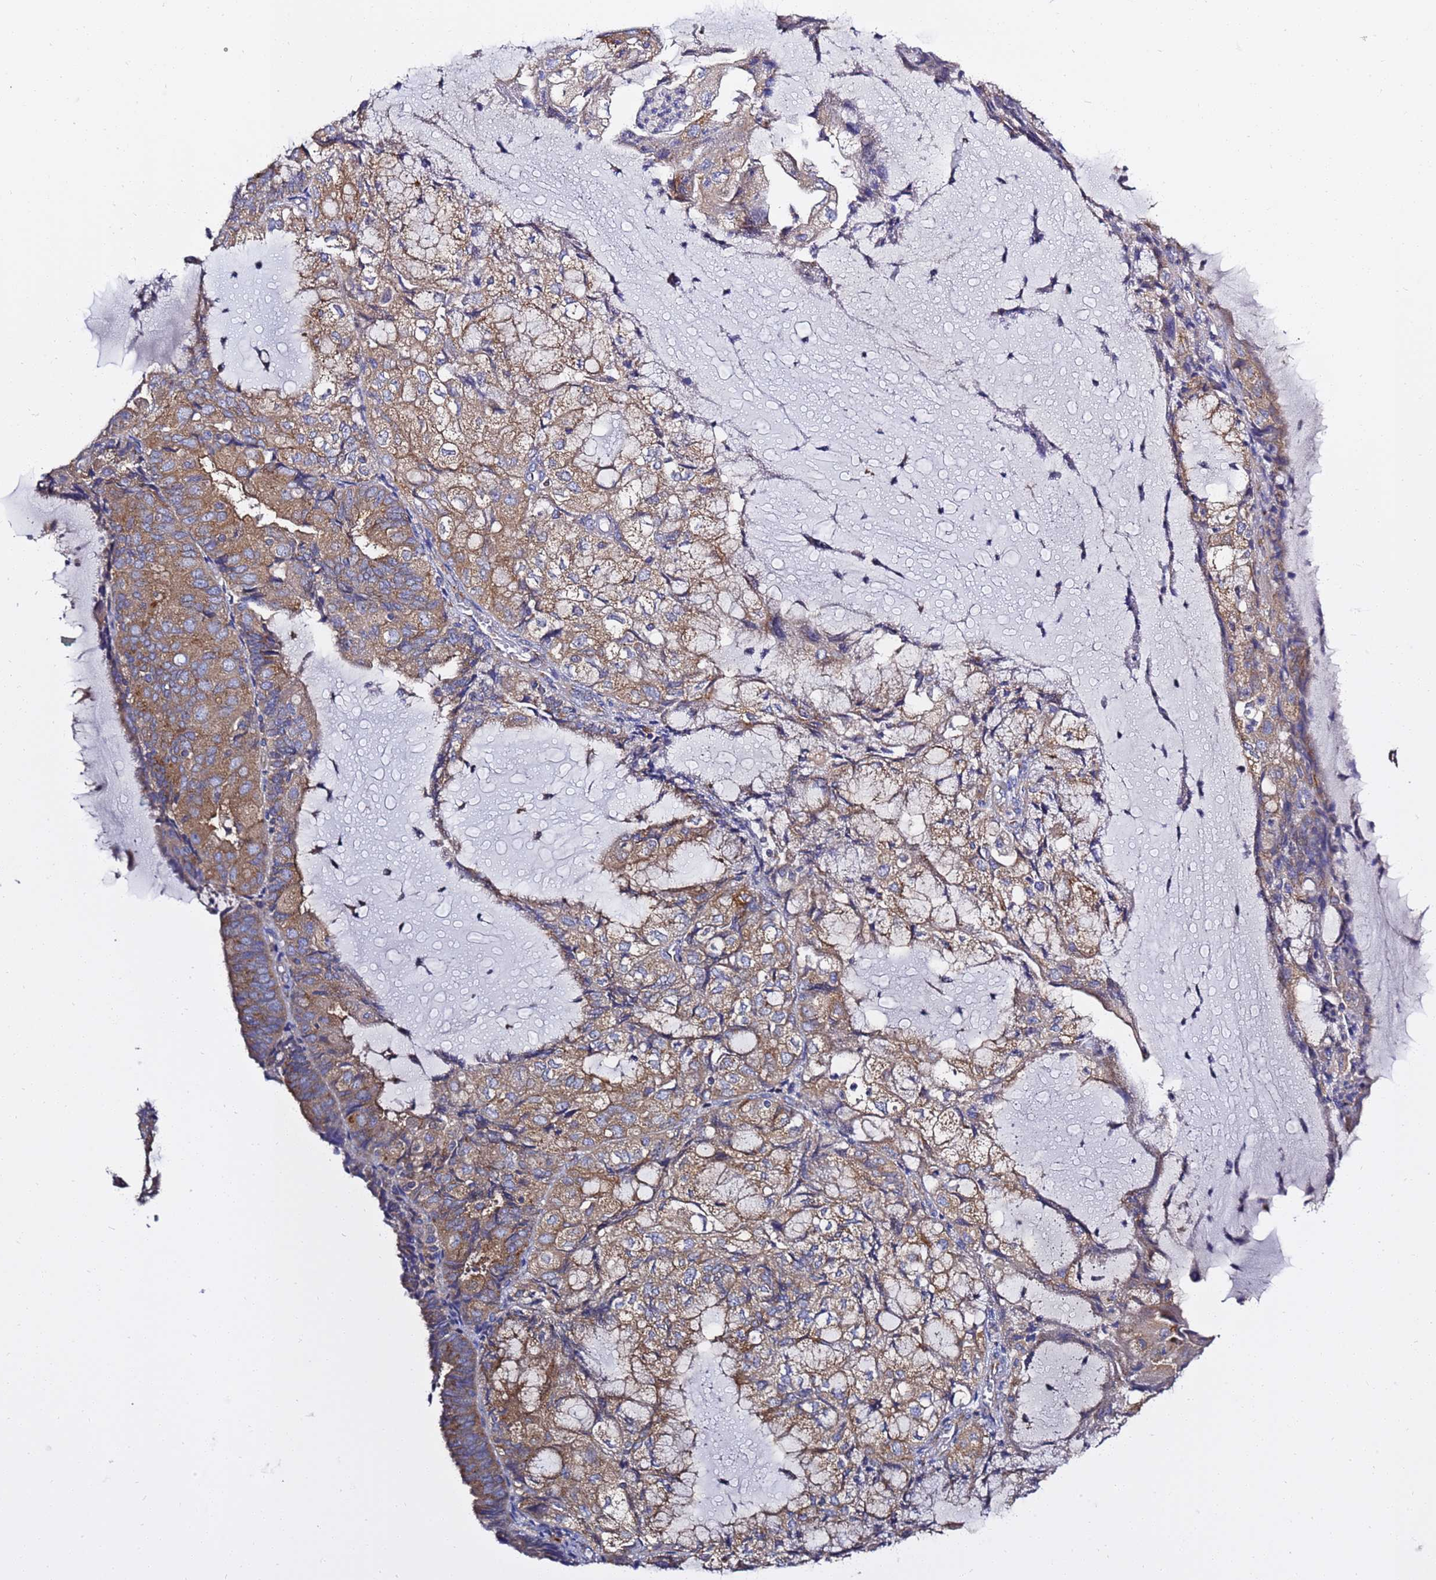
{"staining": {"intensity": "moderate", "quantity": ">75%", "location": "cytoplasmic/membranous"}, "tissue": "endometrial cancer", "cell_type": "Tumor cells", "image_type": "cancer", "snomed": [{"axis": "morphology", "description": "Adenocarcinoma, NOS"}, {"axis": "topography", "description": "Endometrium"}], "caption": "Moderate cytoplasmic/membranous staining for a protein is appreciated in about >75% of tumor cells of adenocarcinoma (endometrial) using immunohistochemistry.", "gene": "ANAPC1", "patient": {"sex": "female", "age": 81}}